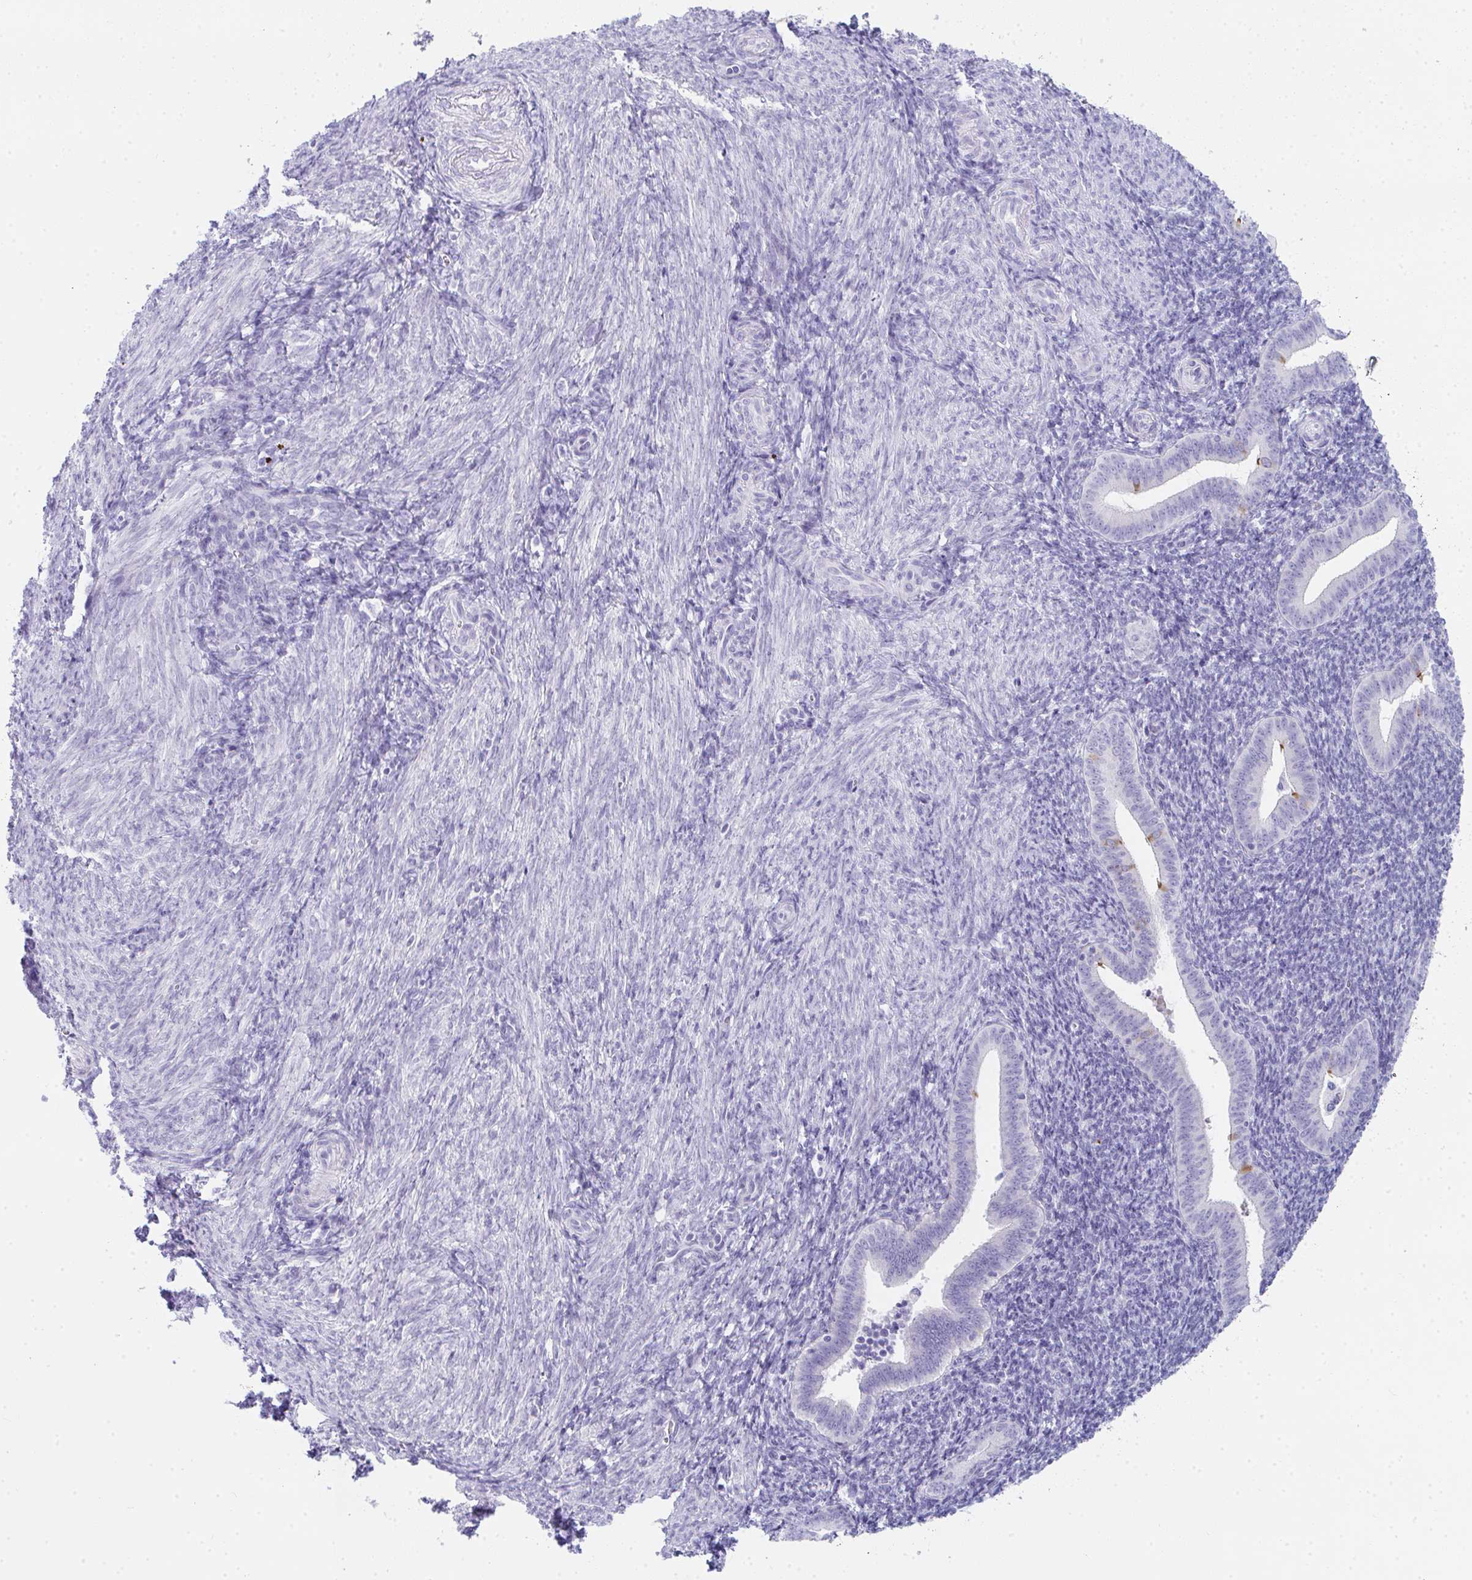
{"staining": {"intensity": "negative", "quantity": "none", "location": "none"}, "tissue": "endometrium", "cell_type": "Cells in endometrial stroma", "image_type": "normal", "snomed": [{"axis": "morphology", "description": "Normal tissue, NOS"}, {"axis": "topography", "description": "Endometrium"}], "caption": "Immunohistochemistry histopathology image of normal endometrium stained for a protein (brown), which reveals no positivity in cells in endometrial stroma. The staining was performed using DAB to visualize the protein expression in brown, while the nuclei were stained in blue with hematoxylin (Magnification: 20x).", "gene": "TTC30A", "patient": {"sex": "female", "age": 25}}